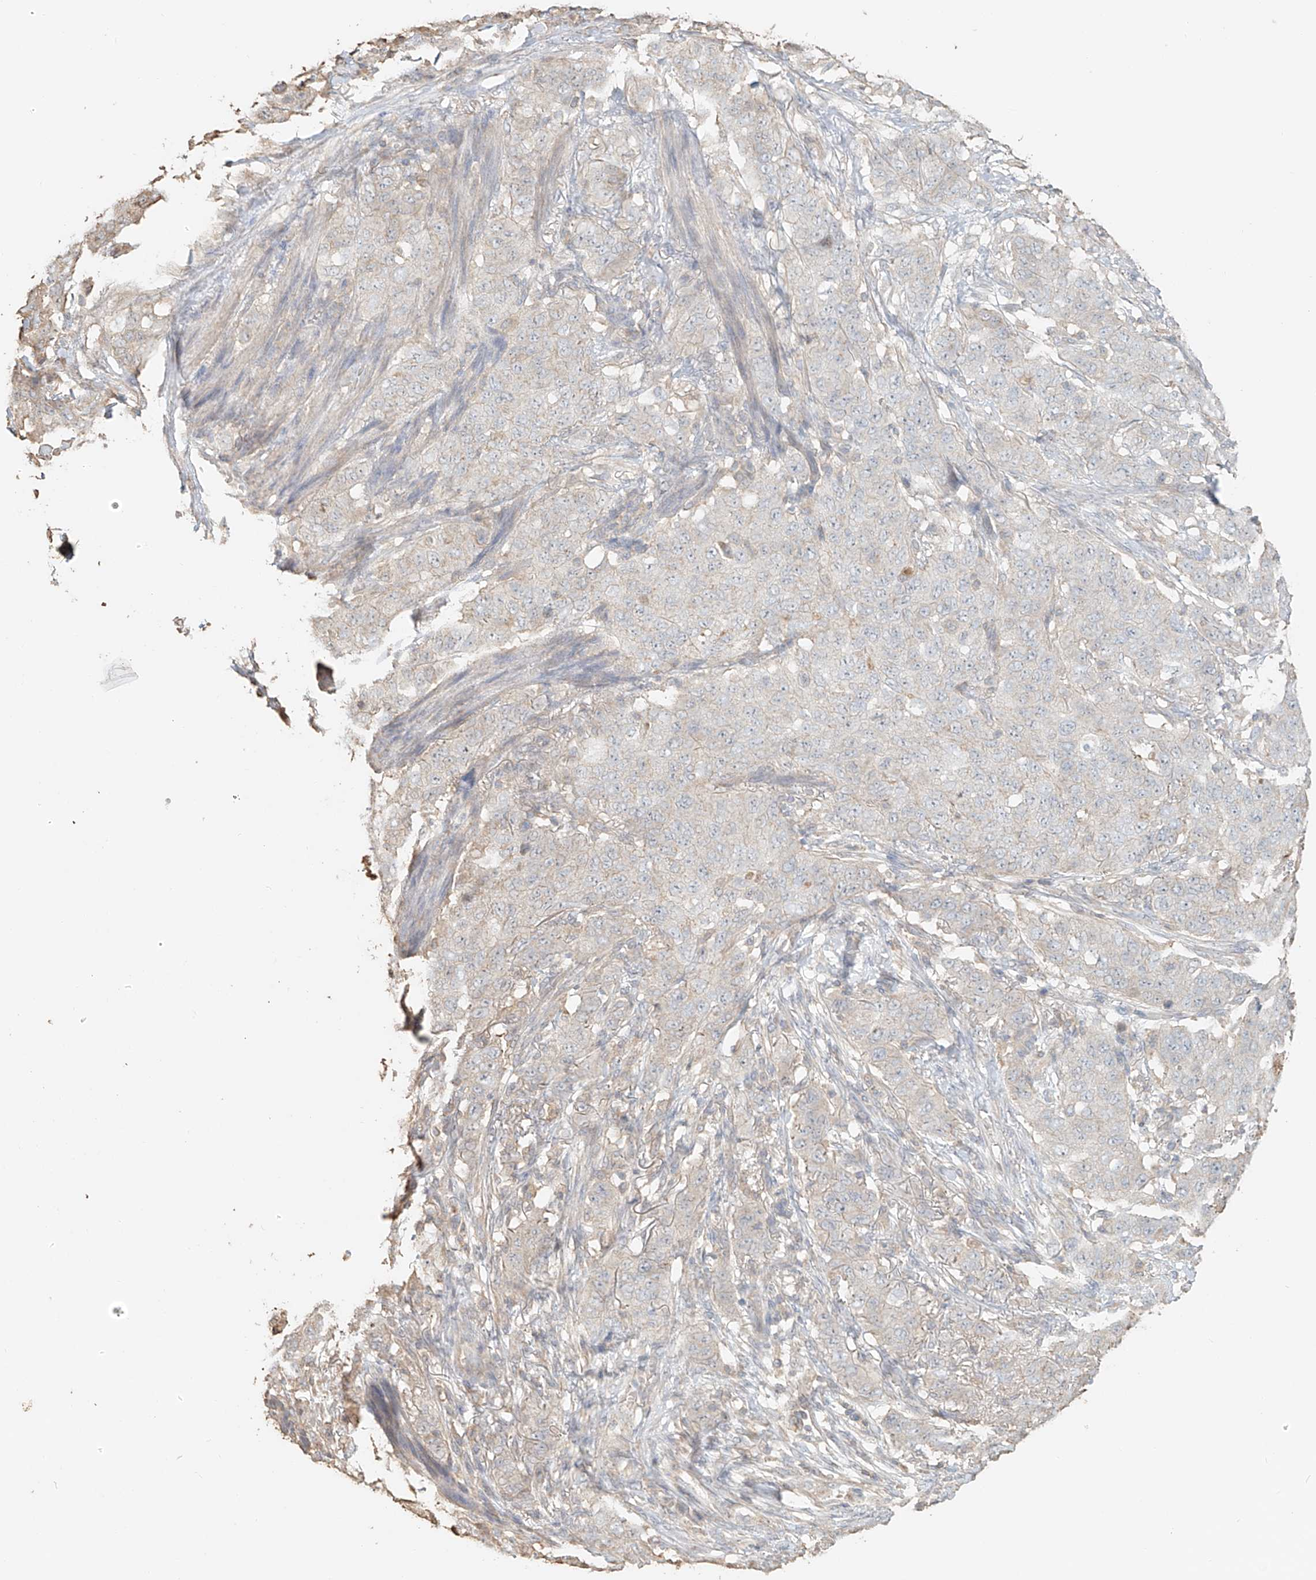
{"staining": {"intensity": "negative", "quantity": "none", "location": "none"}, "tissue": "stomach cancer", "cell_type": "Tumor cells", "image_type": "cancer", "snomed": [{"axis": "morphology", "description": "Adenocarcinoma, NOS"}, {"axis": "topography", "description": "Stomach"}], "caption": "Stomach cancer (adenocarcinoma) was stained to show a protein in brown. There is no significant staining in tumor cells.", "gene": "NPHS1", "patient": {"sex": "male", "age": 48}}